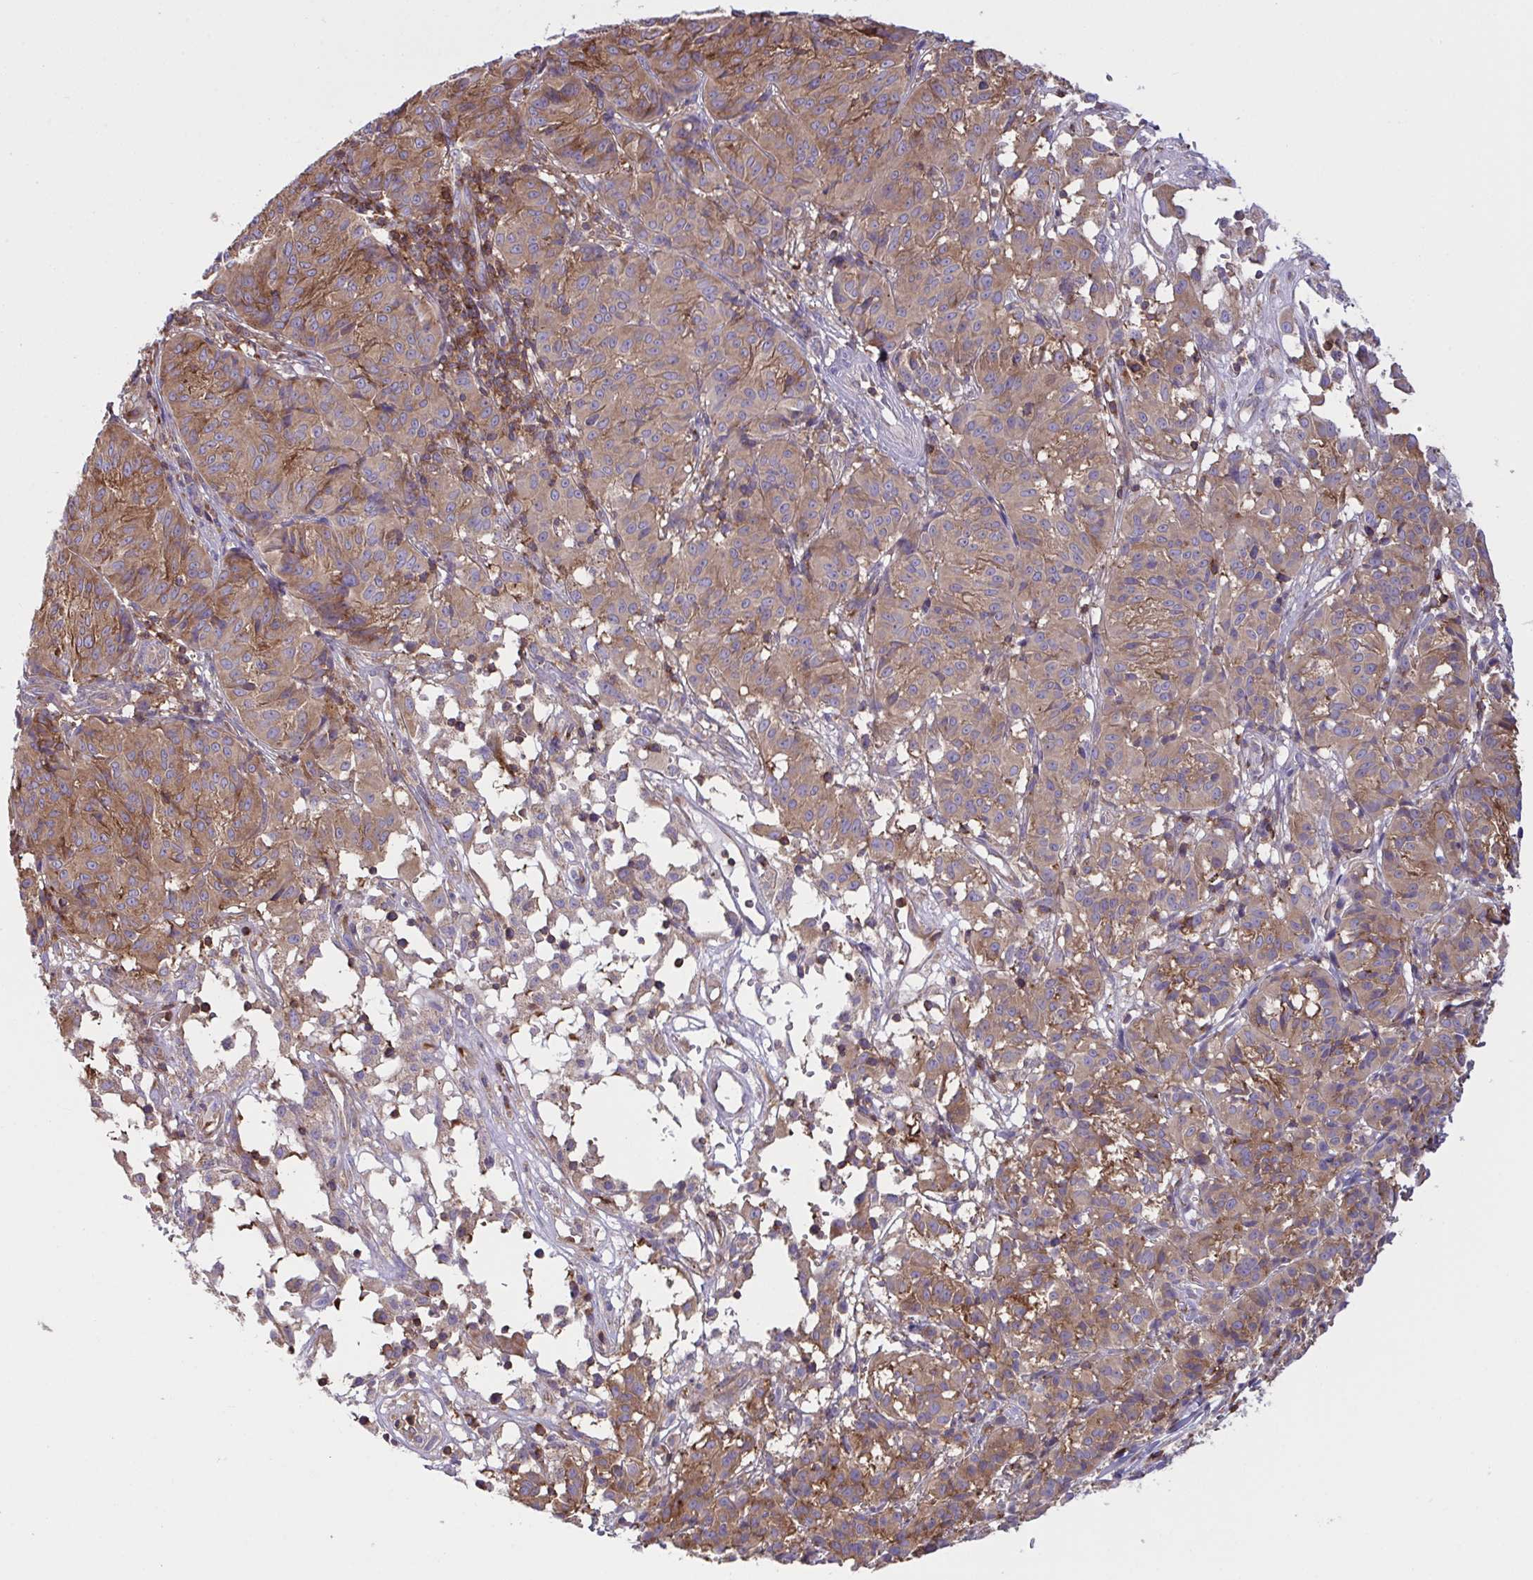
{"staining": {"intensity": "moderate", "quantity": ">75%", "location": "cytoplasmic/membranous"}, "tissue": "melanoma", "cell_type": "Tumor cells", "image_type": "cancer", "snomed": [{"axis": "morphology", "description": "Malignant melanoma, NOS"}, {"axis": "topography", "description": "Skin"}], "caption": "The immunohistochemical stain shows moderate cytoplasmic/membranous positivity in tumor cells of melanoma tissue.", "gene": "TSC22D3", "patient": {"sex": "female", "age": 72}}